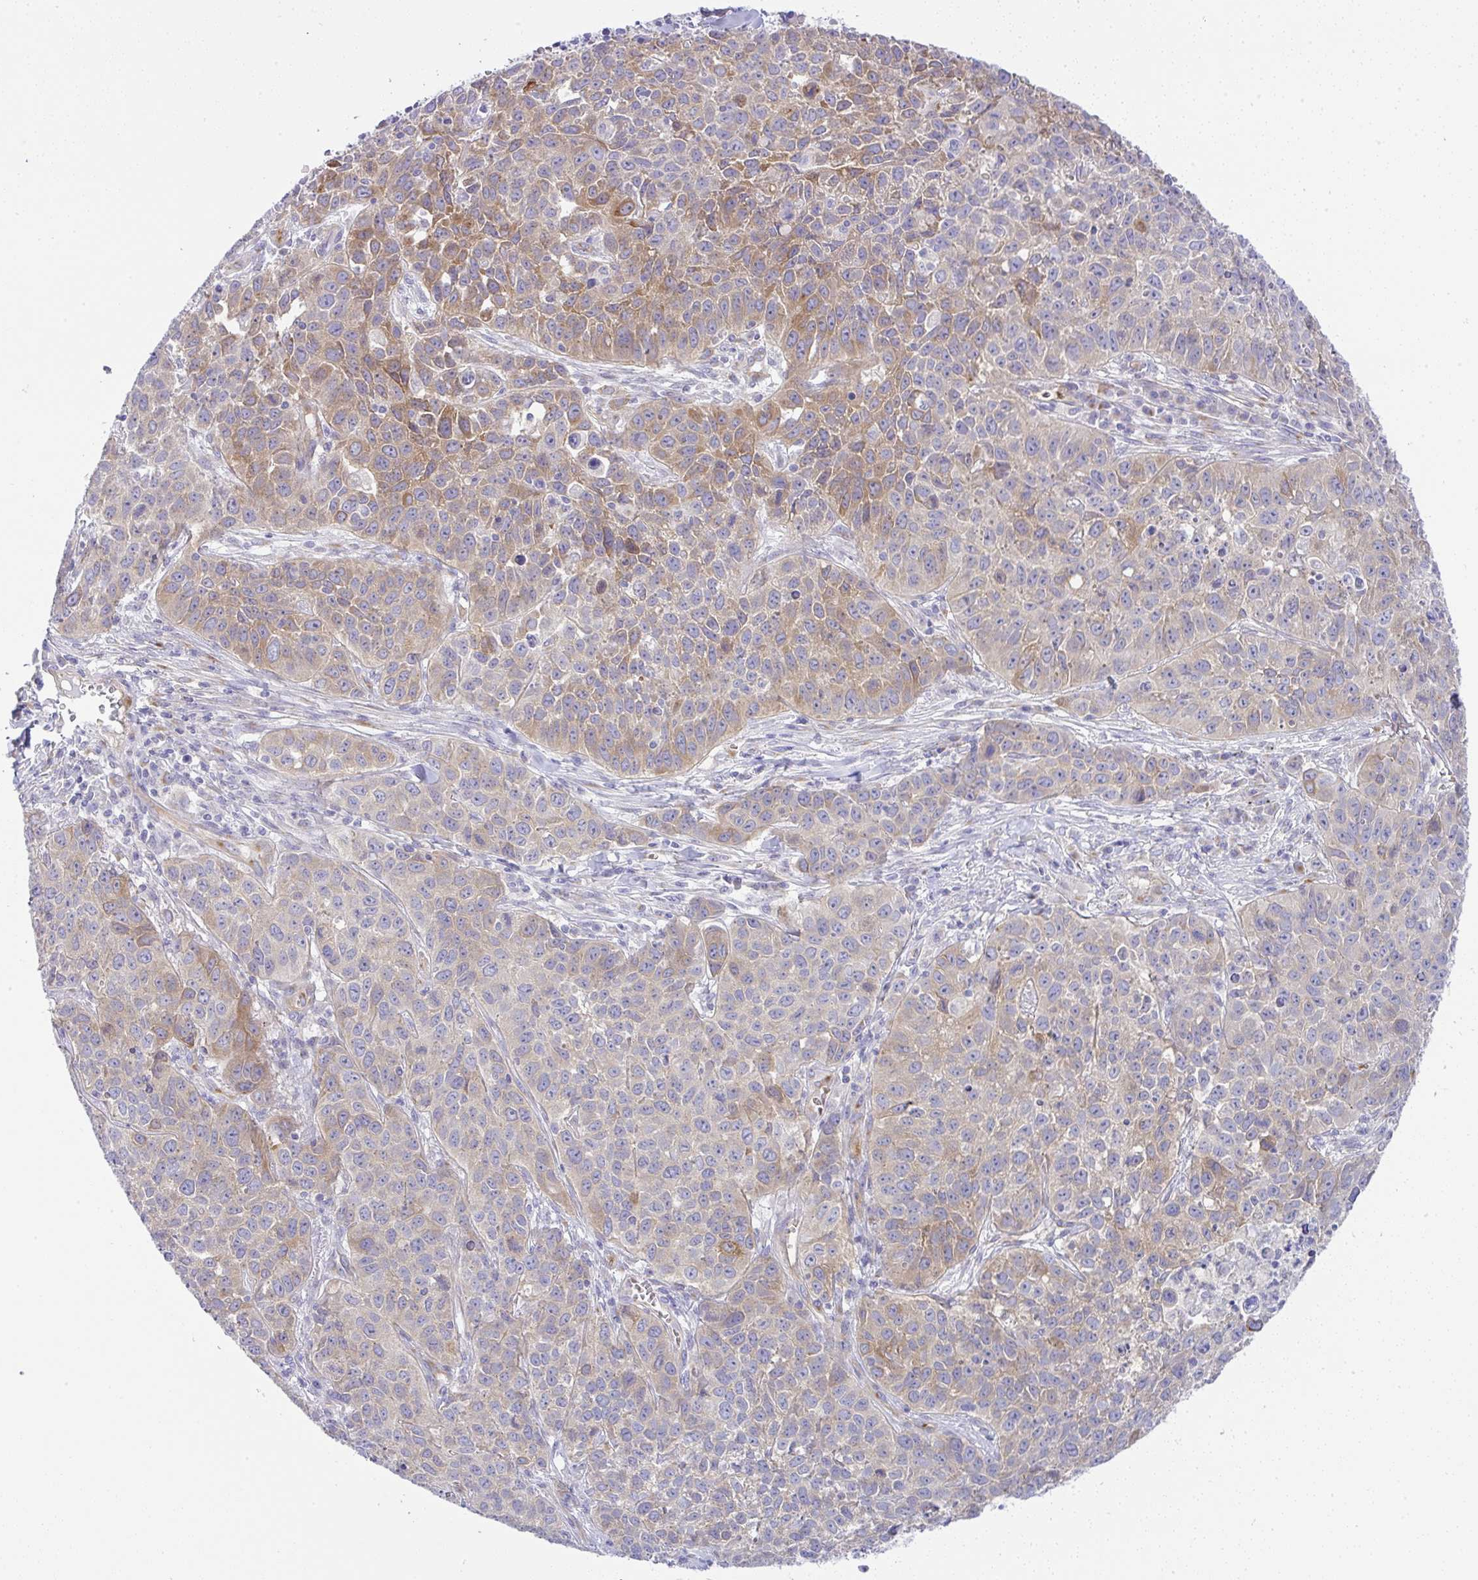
{"staining": {"intensity": "moderate", "quantity": "25%-75%", "location": "cytoplasmic/membranous"}, "tissue": "lung cancer", "cell_type": "Tumor cells", "image_type": "cancer", "snomed": [{"axis": "morphology", "description": "Squamous cell carcinoma, NOS"}, {"axis": "topography", "description": "Lung"}], "caption": "Protein positivity by IHC exhibits moderate cytoplasmic/membranous expression in about 25%-75% of tumor cells in lung cancer. (Stains: DAB (3,3'-diaminobenzidine) in brown, nuclei in blue, Microscopy: brightfield microscopy at high magnification).", "gene": "FAM177A1", "patient": {"sex": "male", "age": 76}}